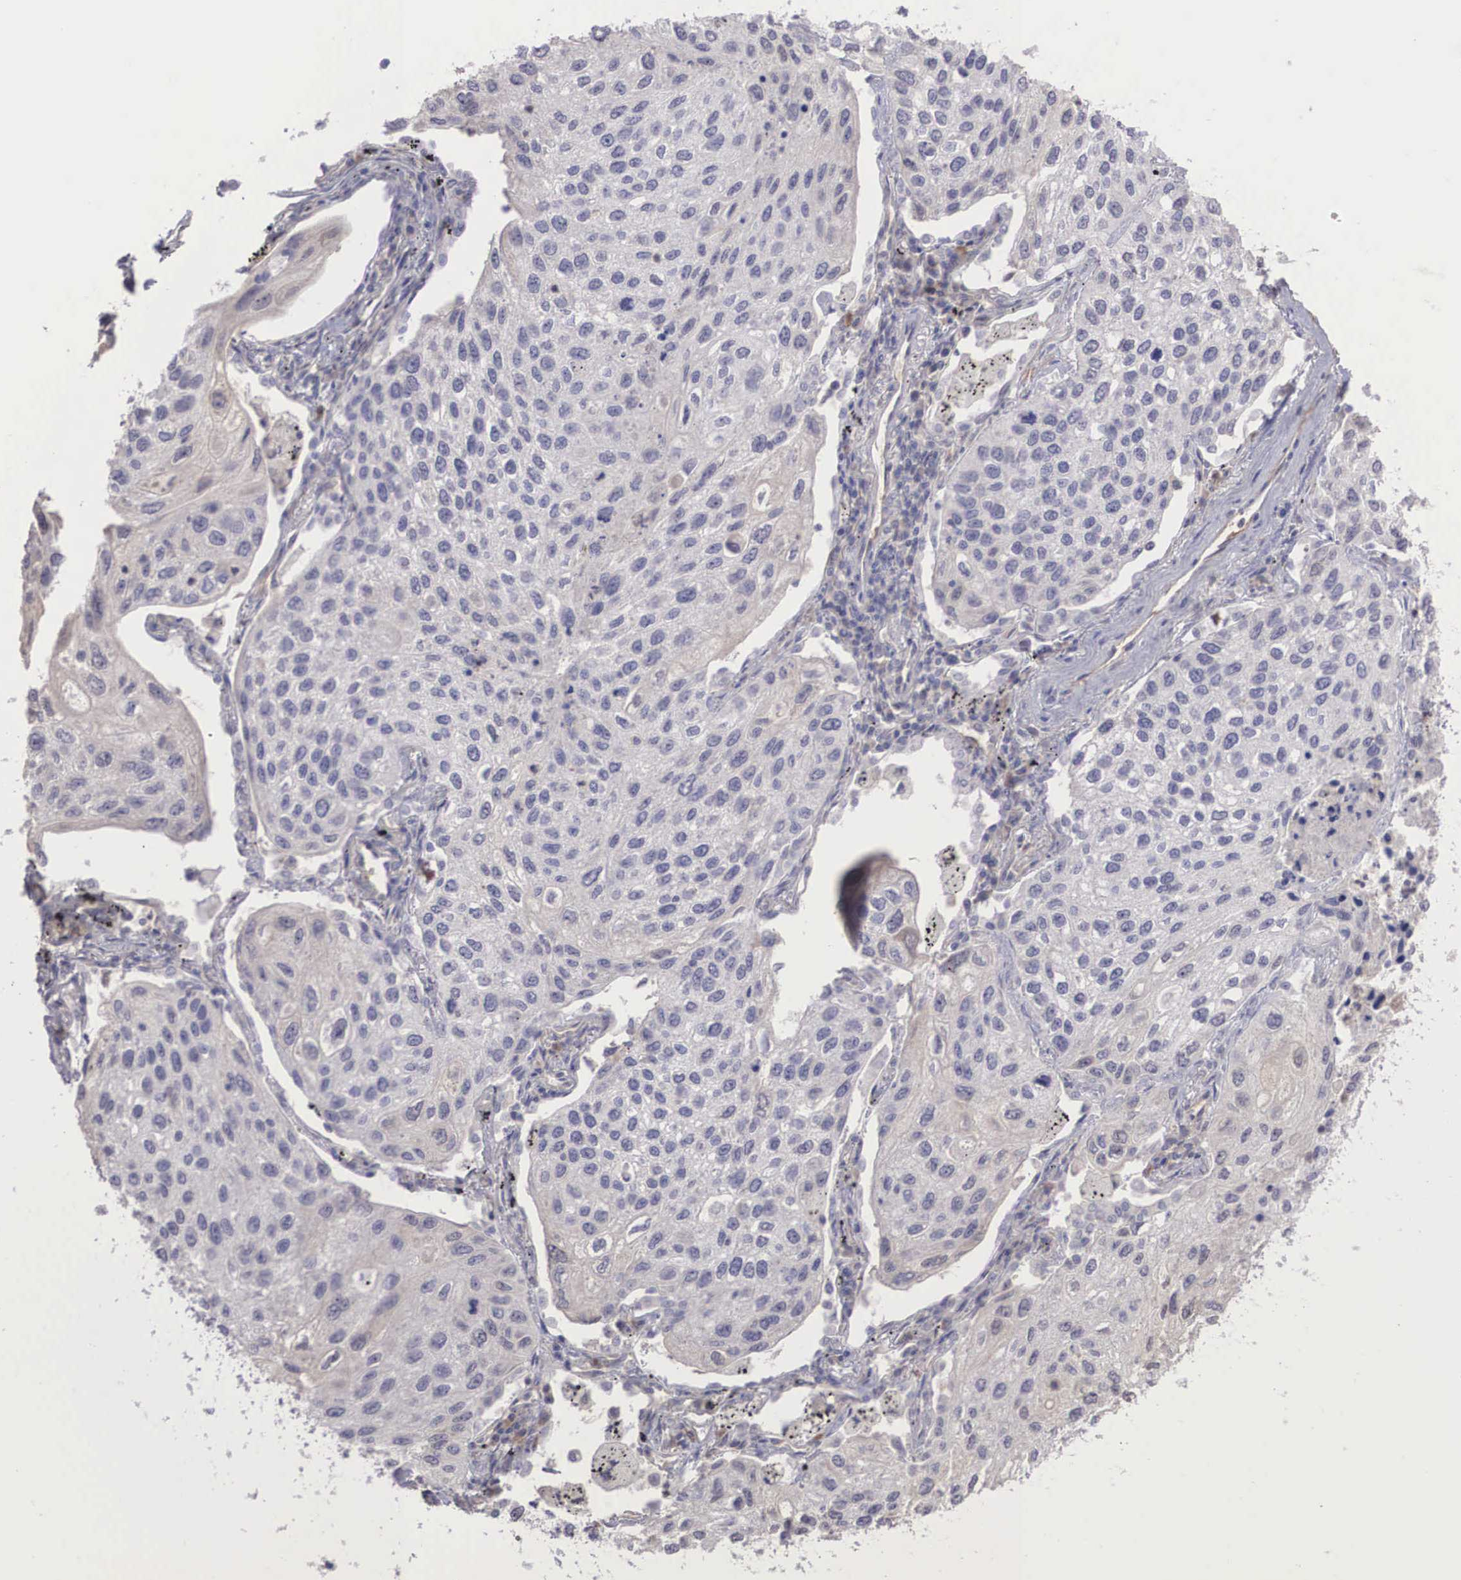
{"staining": {"intensity": "negative", "quantity": "none", "location": "none"}, "tissue": "lung cancer", "cell_type": "Tumor cells", "image_type": "cancer", "snomed": [{"axis": "morphology", "description": "Squamous cell carcinoma, NOS"}, {"axis": "topography", "description": "Lung"}], "caption": "Immunohistochemical staining of squamous cell carcinoma (lung) exhibits no significant expression in tumor cells.", "gene": "DNAJB7", "patient": {"sex": "male", "age": 75}}